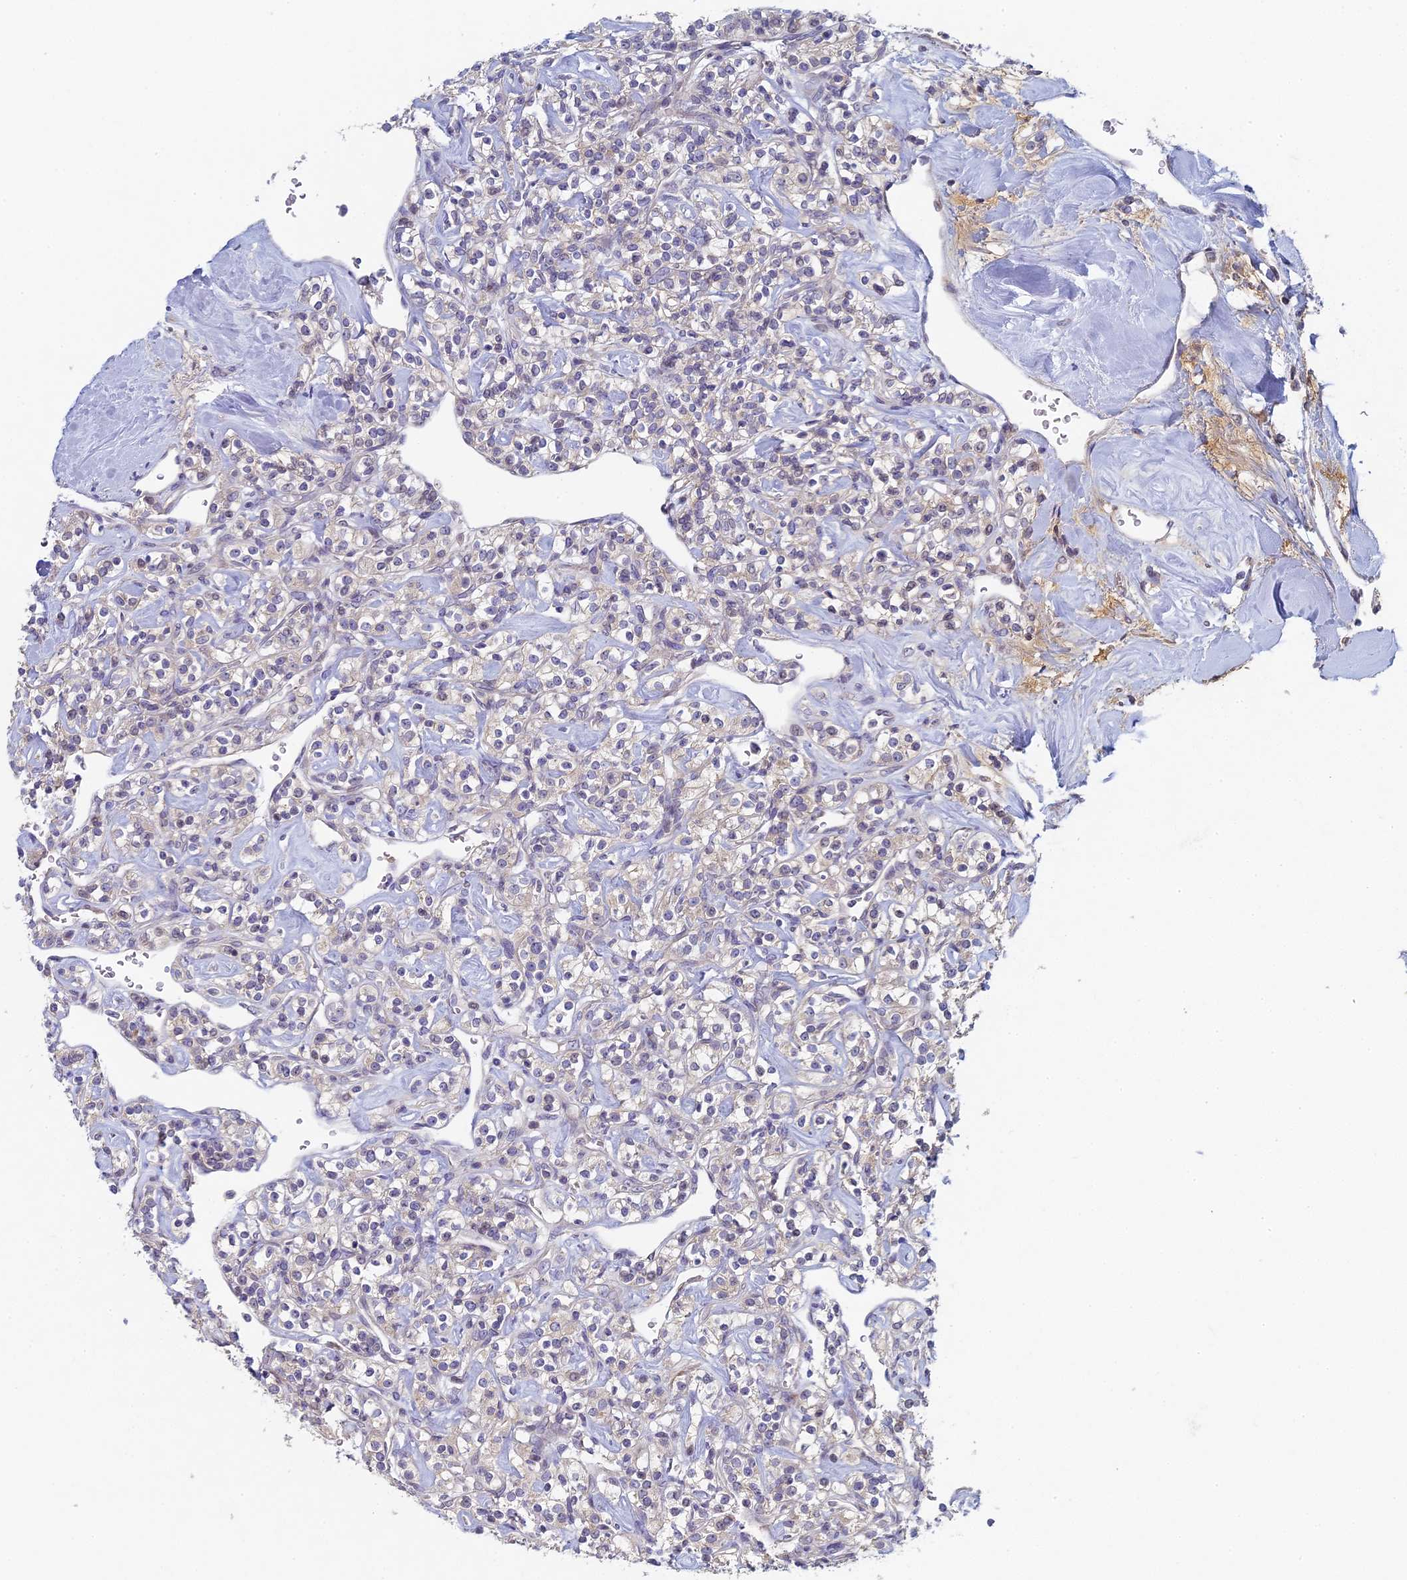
{"staining": {"intensity": "negative", "quantity": "none", "location": "none"}, "tissue": "renal cancer", "cell_type": "Tumor cells", "image_type": "cancer", "snomed": [{"axis": "morphology", "description": "Adenocarcinoma, NOS"}, {"axis": "topography", "description": "Kidney"}], "caption": "Protein analysis of renal adenocarcinoma shows no significant staining in tumor cells. (Brightfield microscopy of DAB (3,3'-diaminobenzidine) IHC at high magnification).", "gene": "DIXDC1", "patient": {"sex": "male", "age": 77}}